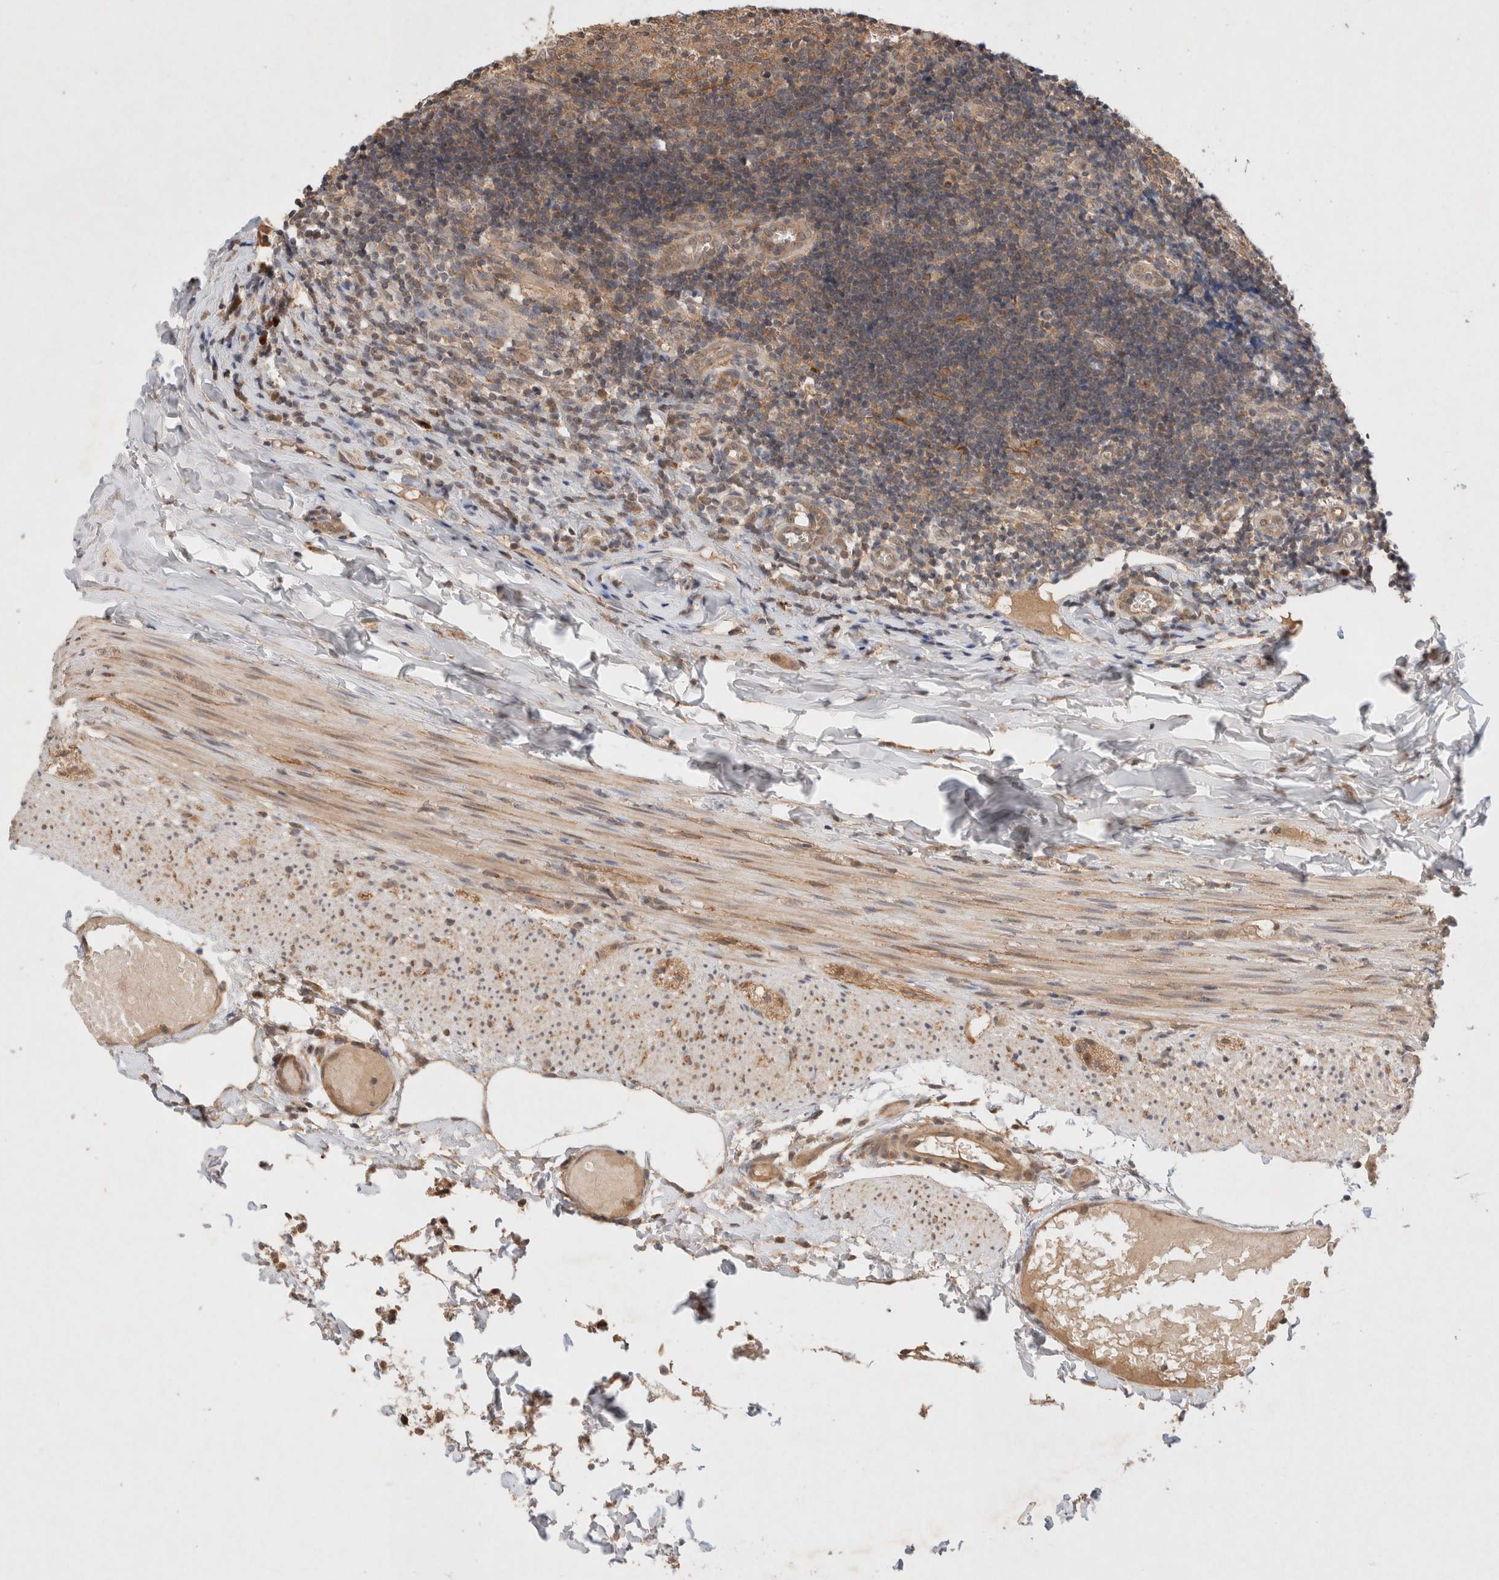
{"staining": {"intensity": "strong", "quantity": ">75%", "location": "cytoplasmic/membranous"}, "tissue": "appendix", "cell_type": "Glandular cells", "image_type": "normal", "snomed": [{"axis": "morphology", "description": "Normal tissue, NOS"}, {"axis": "topography", "description": "Appendix"}], "caption": "Protein expression analysis of normal human appendix reveals strong cytoplasmic/membranous staining in approximately >75% of glandular cells.", "gene": "KLHL20", "patient": {"sex": "male", "age": 8}}